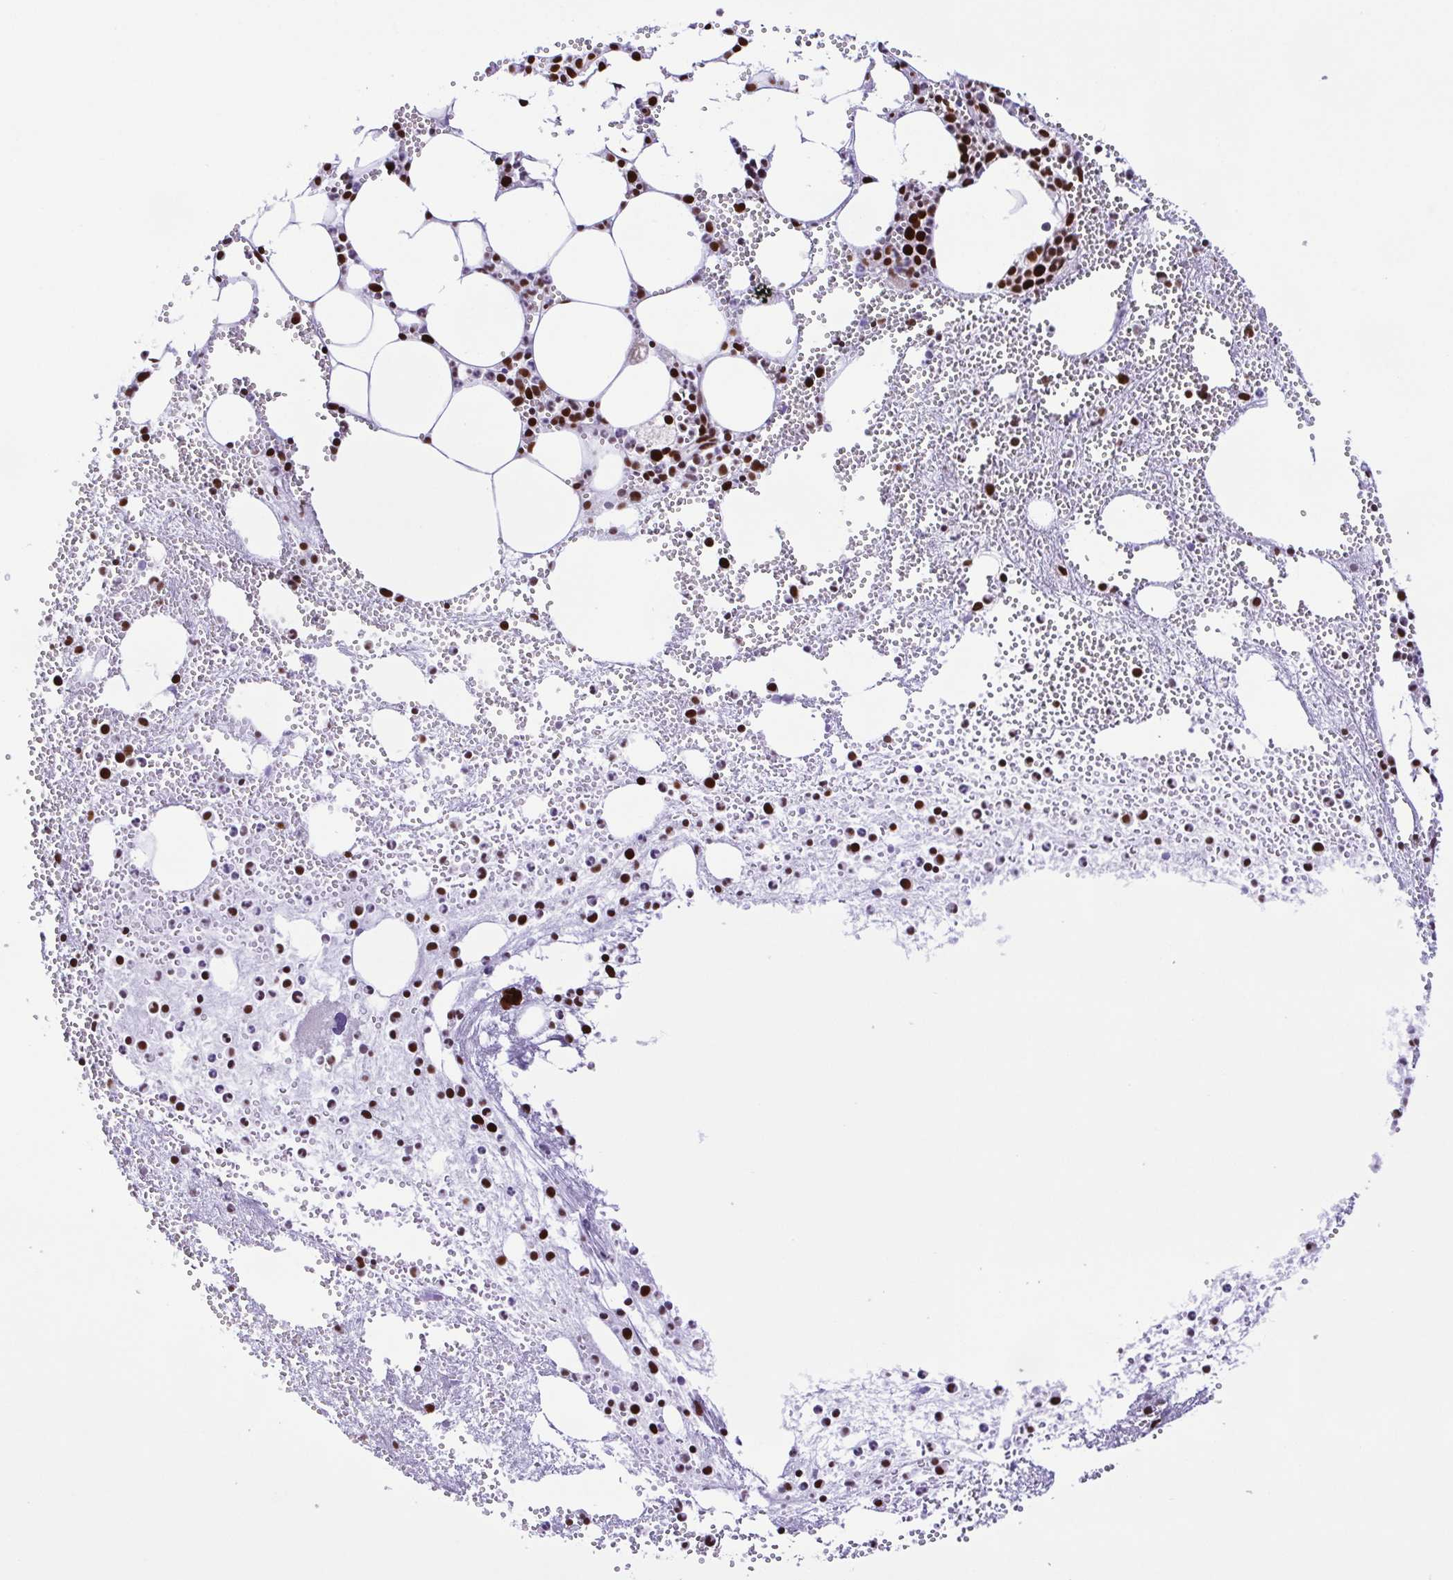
{"staining": {"intensity": "strong", "quantity": "25%-75%", "location": "nuclear"}, "tissue": "bone marrow", "cell_type": "Hematopoietic cells", "image_type": "normal", "snomed": [{"axis": "morphology", "description": "Normal tissue, NOS"}, {"axis": "topography", "description": "Bone marrow"}], "caption": "Unremarkable bone marrow demonstrates strong nuclear expression in about 25%-75% of hematopoietic cells, visualized by immunohistochemistry.", "gene": "TRIM28", "patient": {"sex": "female", "age": 57}}